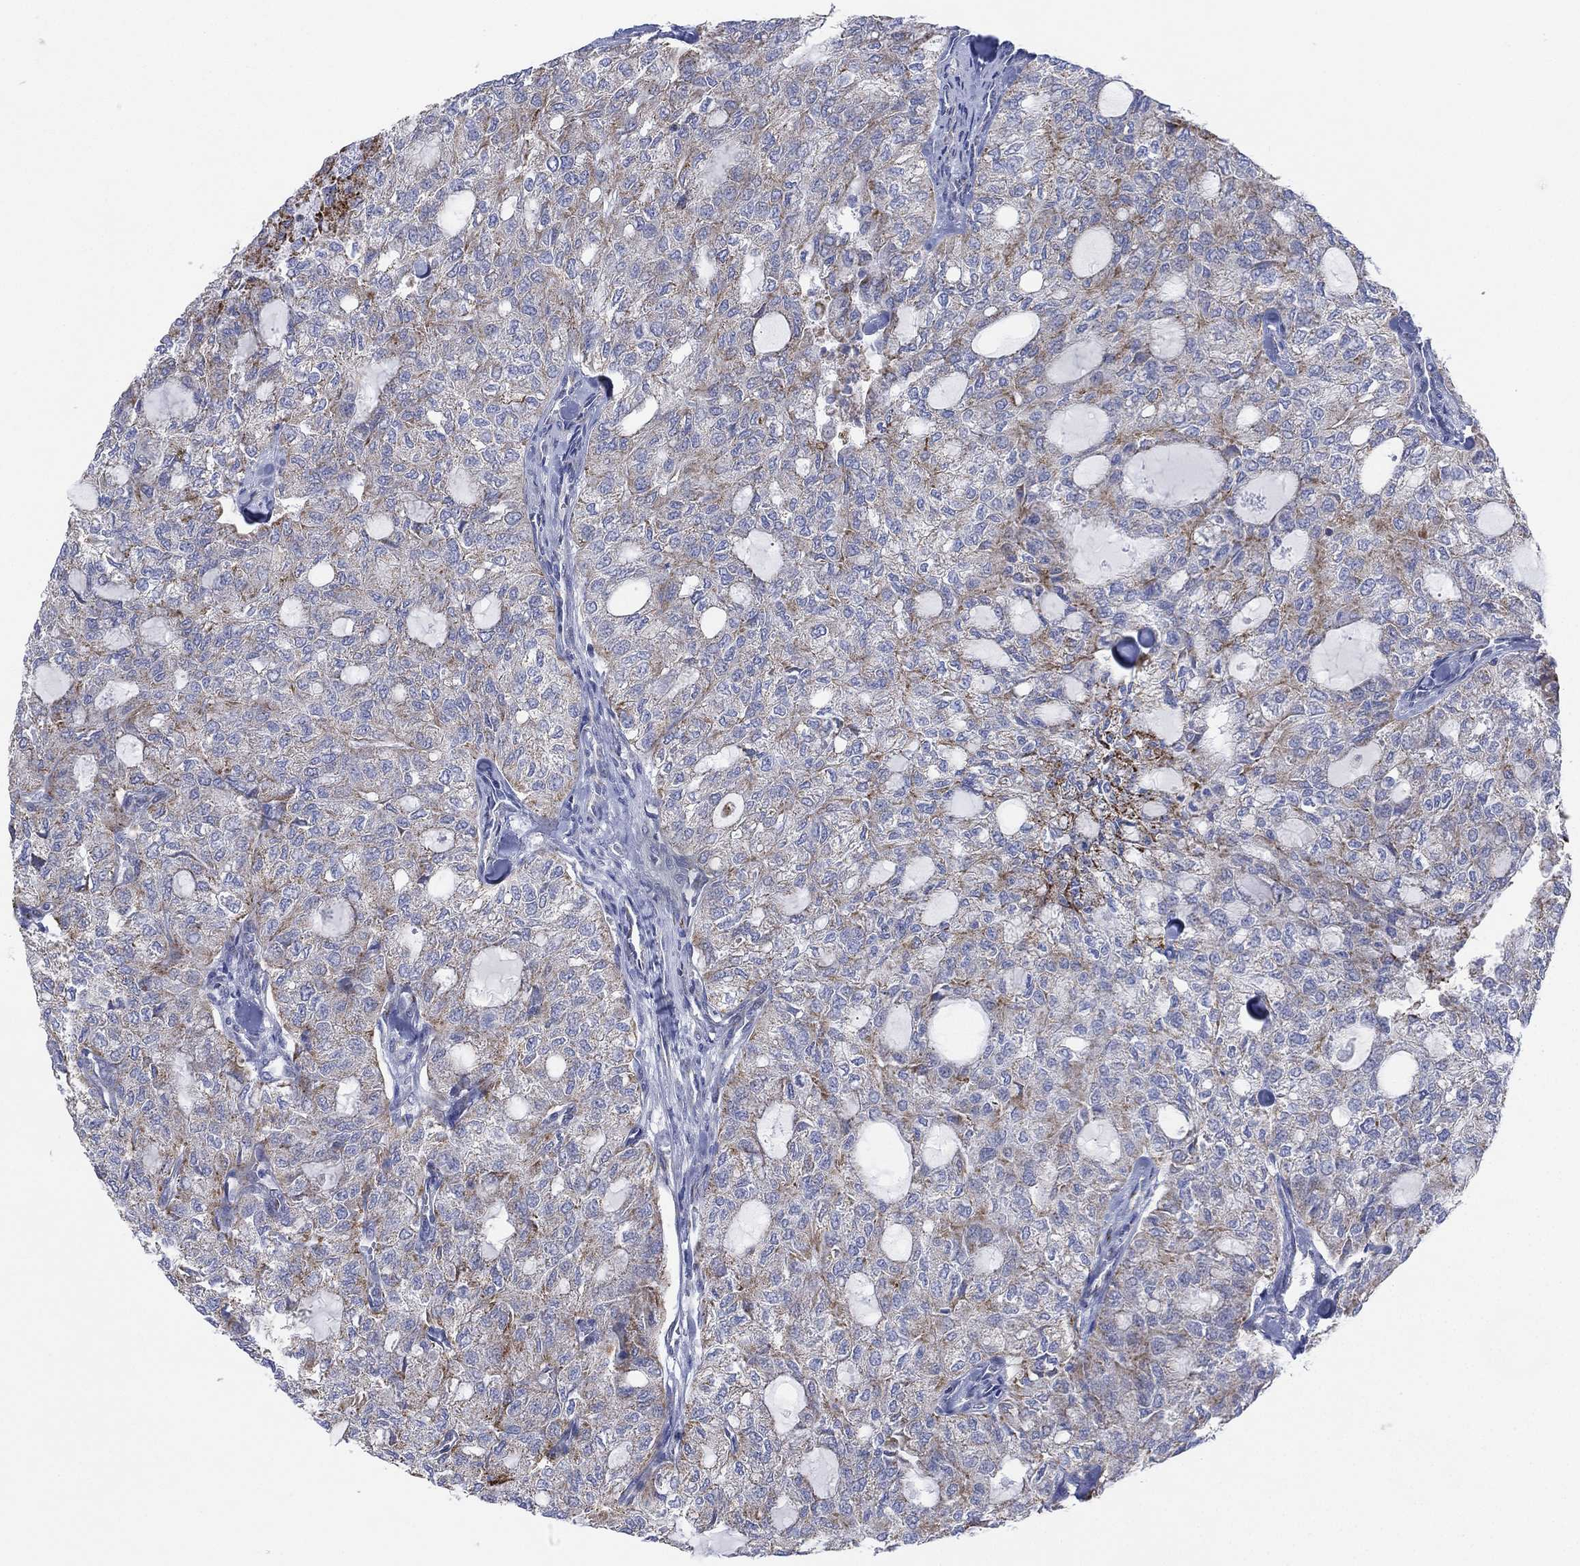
{"staining": {"intensity": "moderate", "quantity": "<25%", "location": "cytoplasmic/membranous"}, "tissue": "thyroid cancer", "cell_type": "Tumor cells", "image_type": "cancer", "snomed": [{"axis": "morphology", "description": "Follicular adenoma carcinoma, NOS"}, {"axis": "topography", "description": "Thyroid gland"}], "caption": "High-magnification brightfield microscopy of thyroid cancer stained with DAB (3,3'-diaminobenzidine) (brown) and counterstained with hematoxylin (blue). tumor cells exhibit moderate cytoplasmic/membranous positivity is appreciated in approximately<25% of cells.", "gene": "INA", "patient": {"sex": "male", "age": 75}}